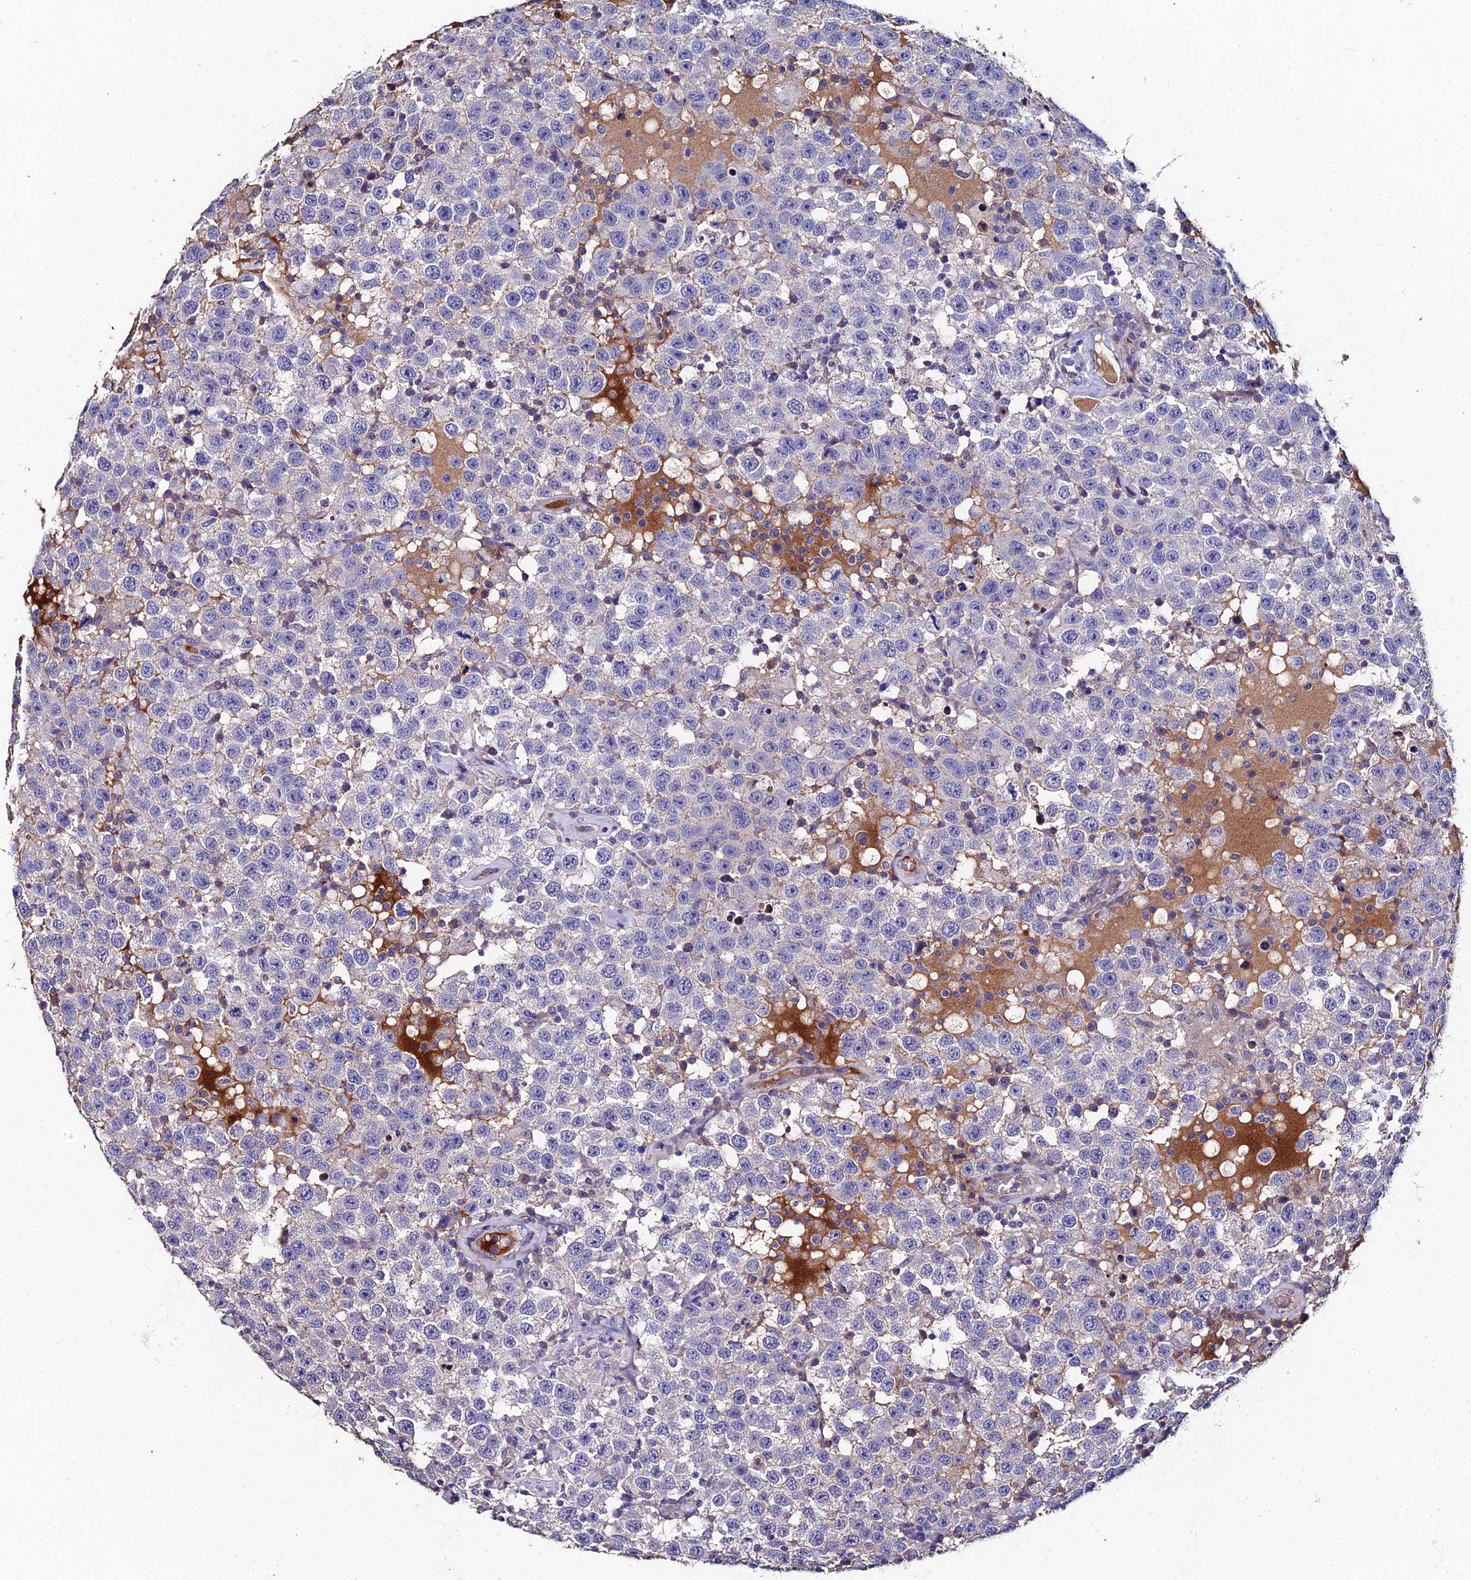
{"staining": {"intensity": "negative", "quantity": "none", "location": "none"}, "tissue": "testis cancer", "cell_type": "Tumor cells", "image_type": "cancer", "snomed": [{"axis": "morphology", "description": "Seminoma, NOS"}, {"axis": "topography", "description": "Testis"}], "caption": "Immunohistochemical staining of human testis cancer reveals no significant positivity in tumor cells.", "gene": "ESRRG", "patient": {"sex": "male", "age": 41}}